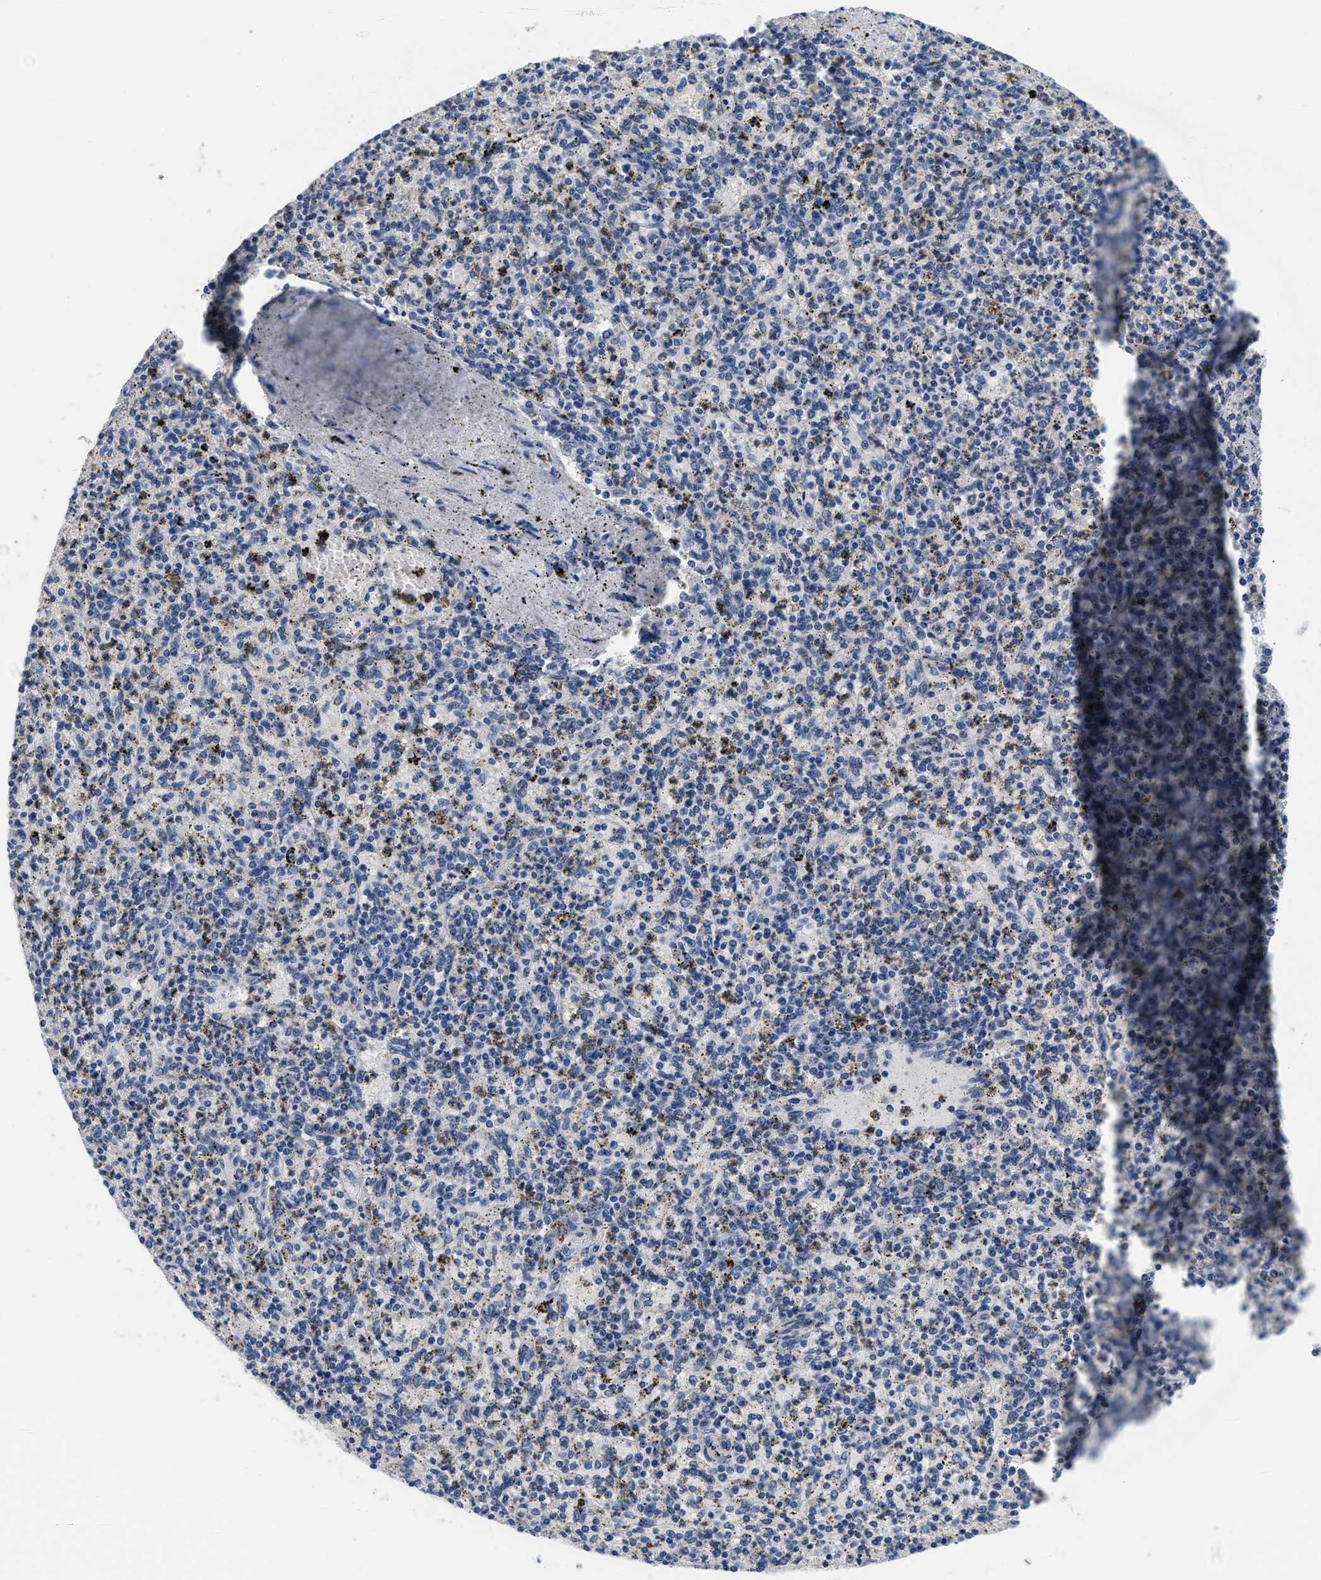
{"staining": {"intensity": "negative", "quantity": "none", "location": "none"}, "tissue": "spleen", "cell_type": "Cells in red pulp", "image_type": "normal", "snomed": [{"axis": "morphology", "description": "Normal tissue, NOS"}, {"axis": "topography", "description": "Spleen"}], "caption": "Cells in red pulp show no significant positivity in unremarkable spleen. (DAB immunohistochemistry visualized using brightfield microscopy, high magnification).", "gene": "PDP1", "patient": {"sex": "male", "age": 72}}